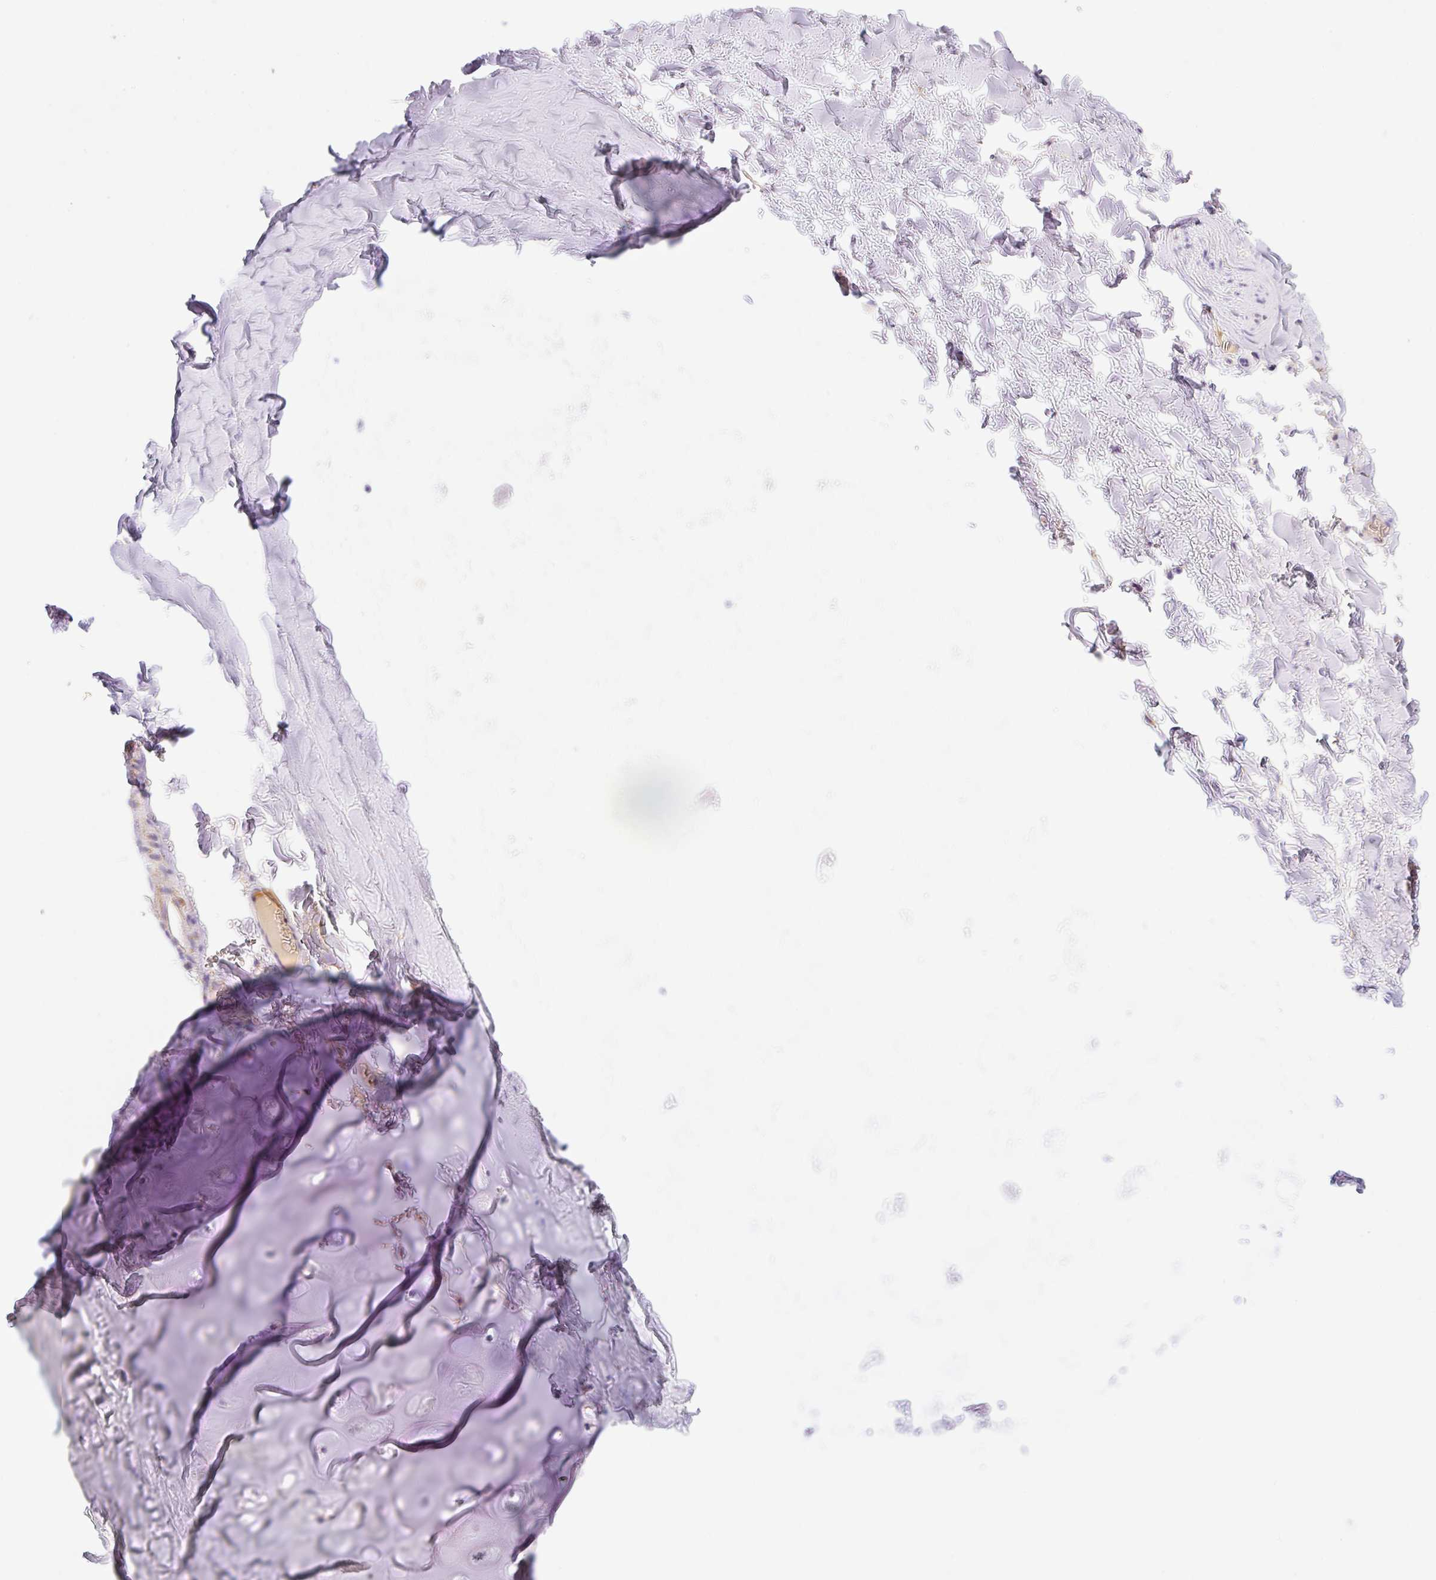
{"staining": {"intensity": "negative", "quantity": "none", "location": "none"}, "tissue": "adipose tissue", "cell_type": "Adipocytes", "image_type": "normal", "snomed": [{"axis": "morphology", "description": "Normal tissue, NOS"}, {"axis": "topography", "description": "Cartilage tissue"}, {"axis": "topography", "description": "Bronchus"}, {"axis": "topography", "description": "Peripheral nerve tissue"}], "caption": "This is an immunohistochemistry (IHC) image of benign adipose tissue. There is no positivity in adipocytes.", "gene": "ETNK2", "patient": {"sex": "male", "age": 67}}